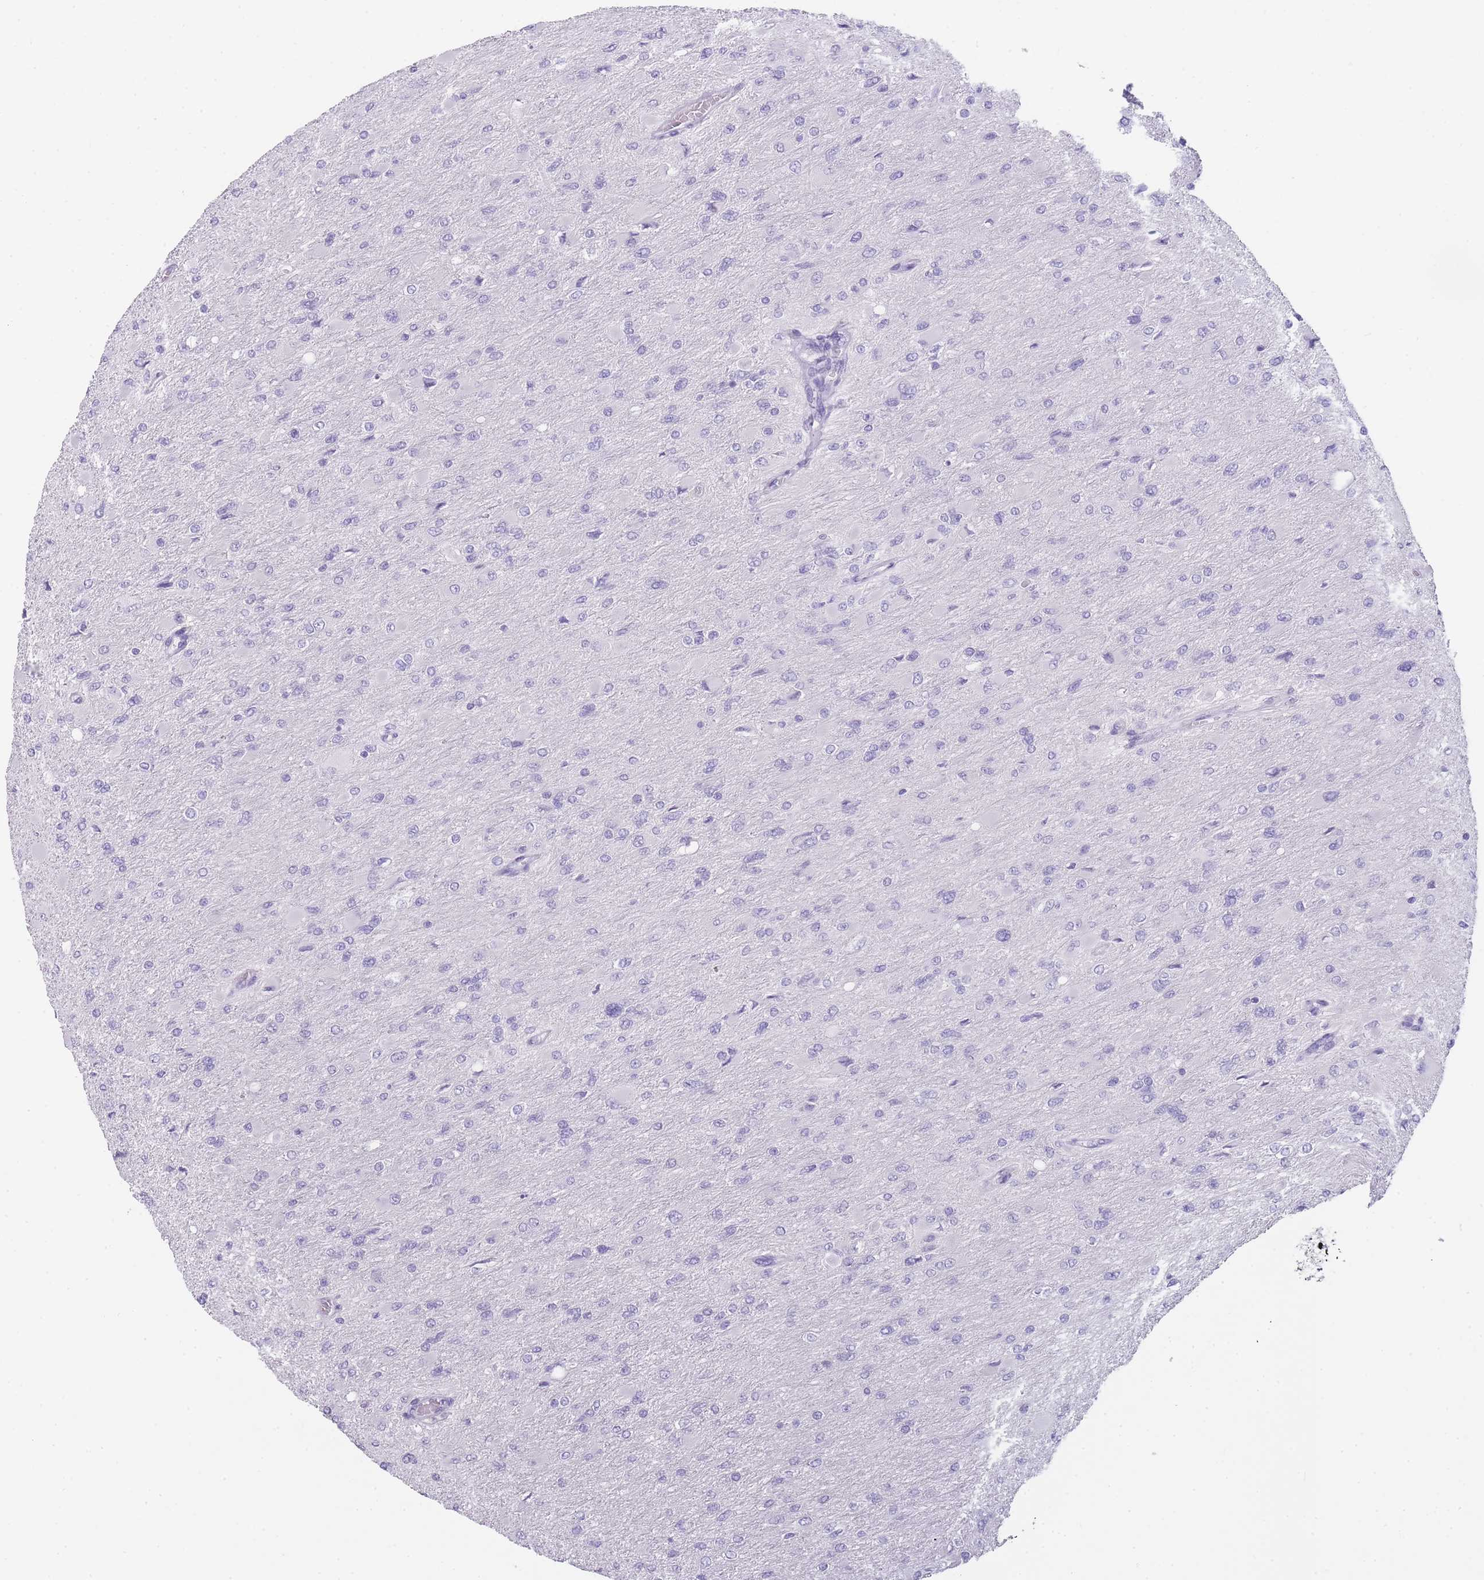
{"staining": {"intensity": "negative", "quantity": "none", "location": "none"}, "tissue": "glioma", "cell_type": "Tumor cells", "image_type": "cancer", "snomed": [{"axis": "morphology", "description": "Glioma, malignant, High grade"}, {"axis": "topography", "description": "Cerebral cortex"}], "caption": "The IHC micrograph has no significant staining in tumor cells of malignant glioma (high-grade) tissue.", "gene": "TCP11", "patient": {"sex": "female", "age": 36}}